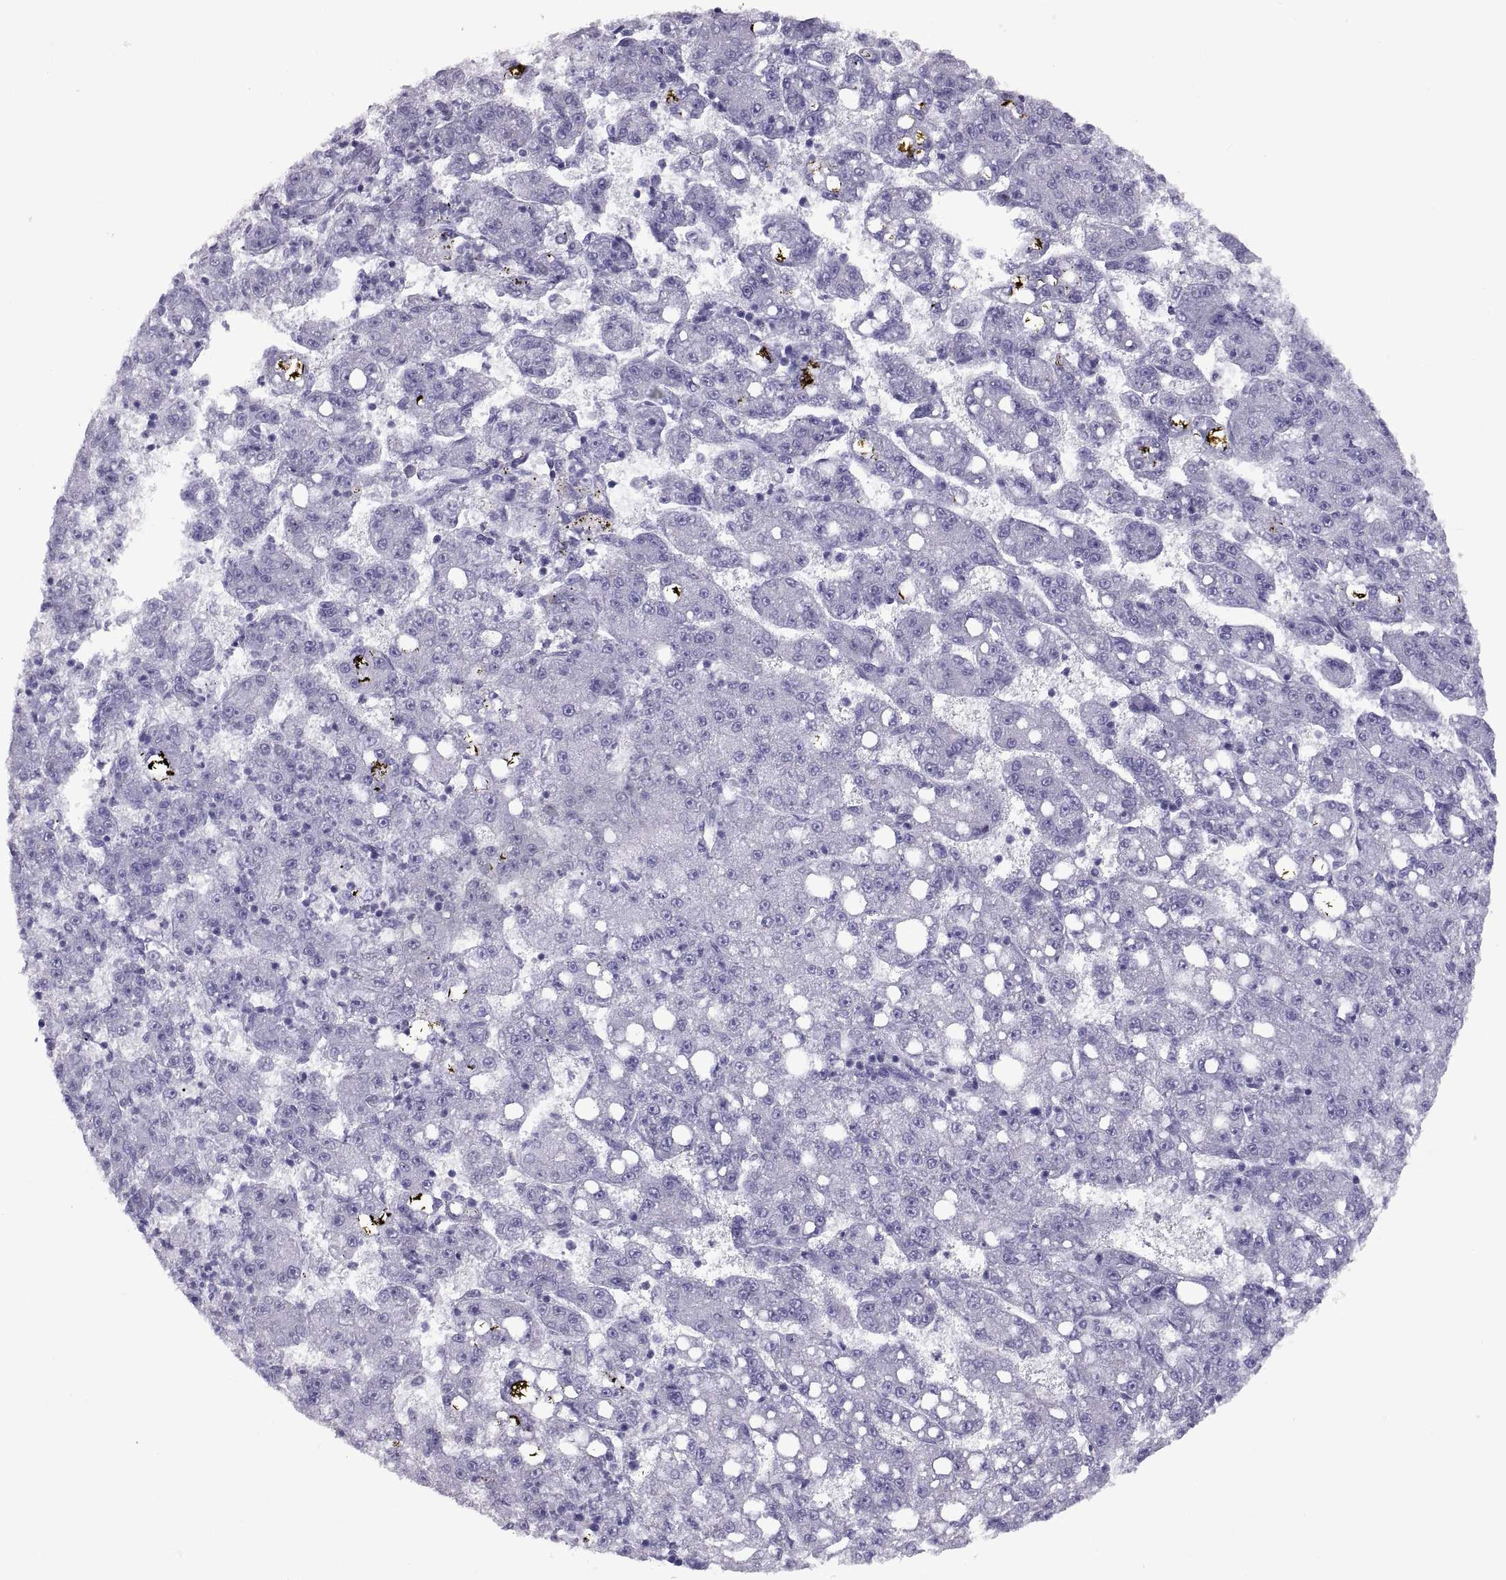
{"staining": {"intensity": "negative", "quantity": "none", "location": "none"}, "tissue": "liver cancer", "cell_type": "Tumor cells", "image_type": "cancer", "snomed": [{"axis": "morphology", "description": "Carcinoma, Hepatocellular, NOS"}, {"axis": "topography", "description": "Liver"}], "caption": "Immunohistochemistry (IHC) image of human liver hepatocellular carcinoma stained for a protein (brown), which demonstrates no expression in tumor cells.", "gene": "RGS20", "patient": {"sex": "female", "age": 65}}